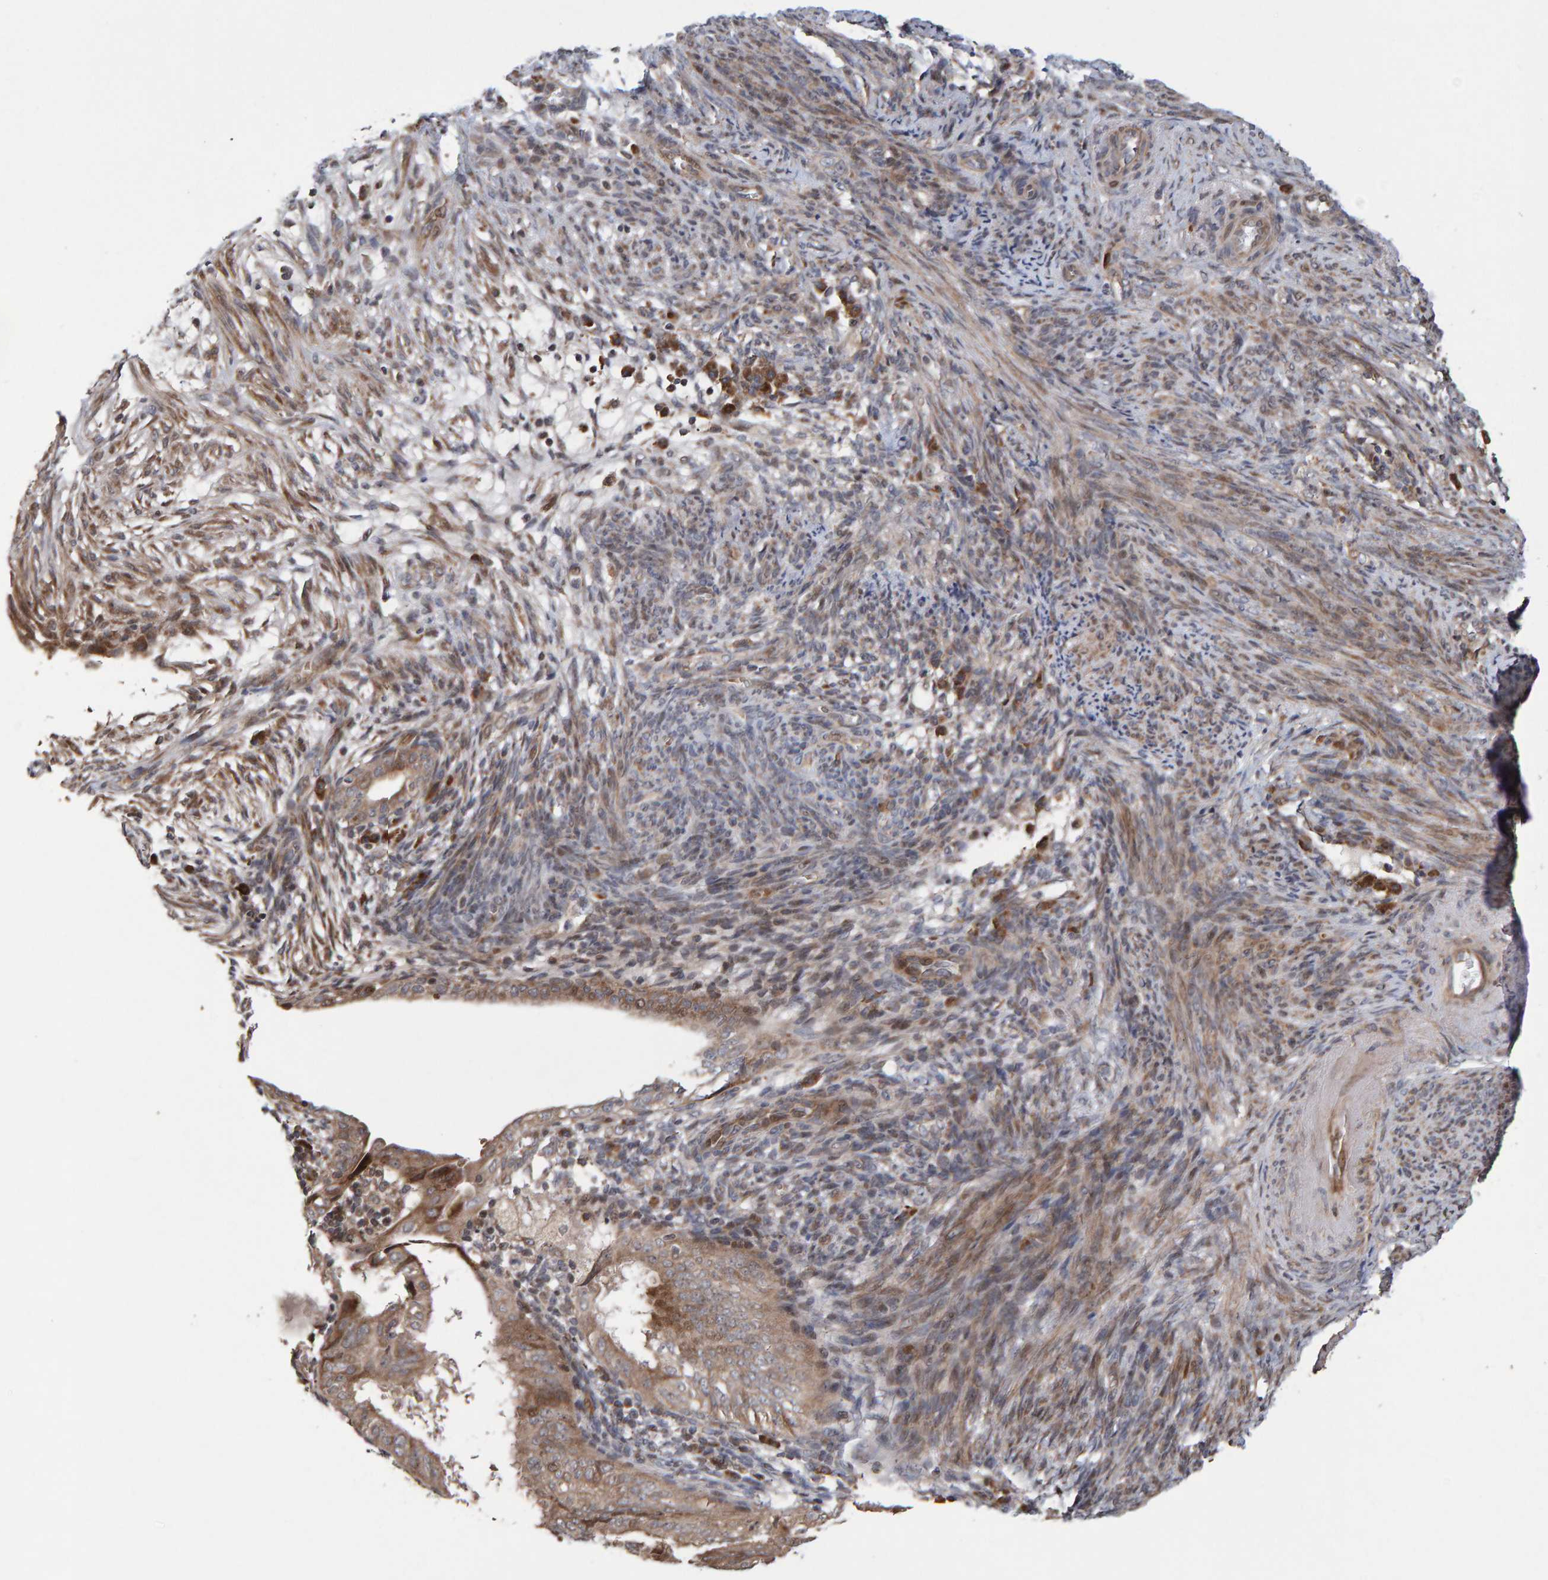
{"staining": {"intensity": "moderate", "quantity": ">75%", "location": "cytoplasmic/membranous"}, "tissue": "endometrial cancer", "cell_type": "Tumor cells", "image_type": "cancer", "snomed": [{"axis": "morphology", "description": "Adenocarcinoma, NOS"}, {"axis": "topography", "description": "Endometrium"}], "caption": "This is a histology image of IHC staining of endometrial cancer, which shows moderate expression in the cytoplasmic/membranous of tumor cells.", "gene": "PECR", "patient": {"sex": "female", "age": 58}}